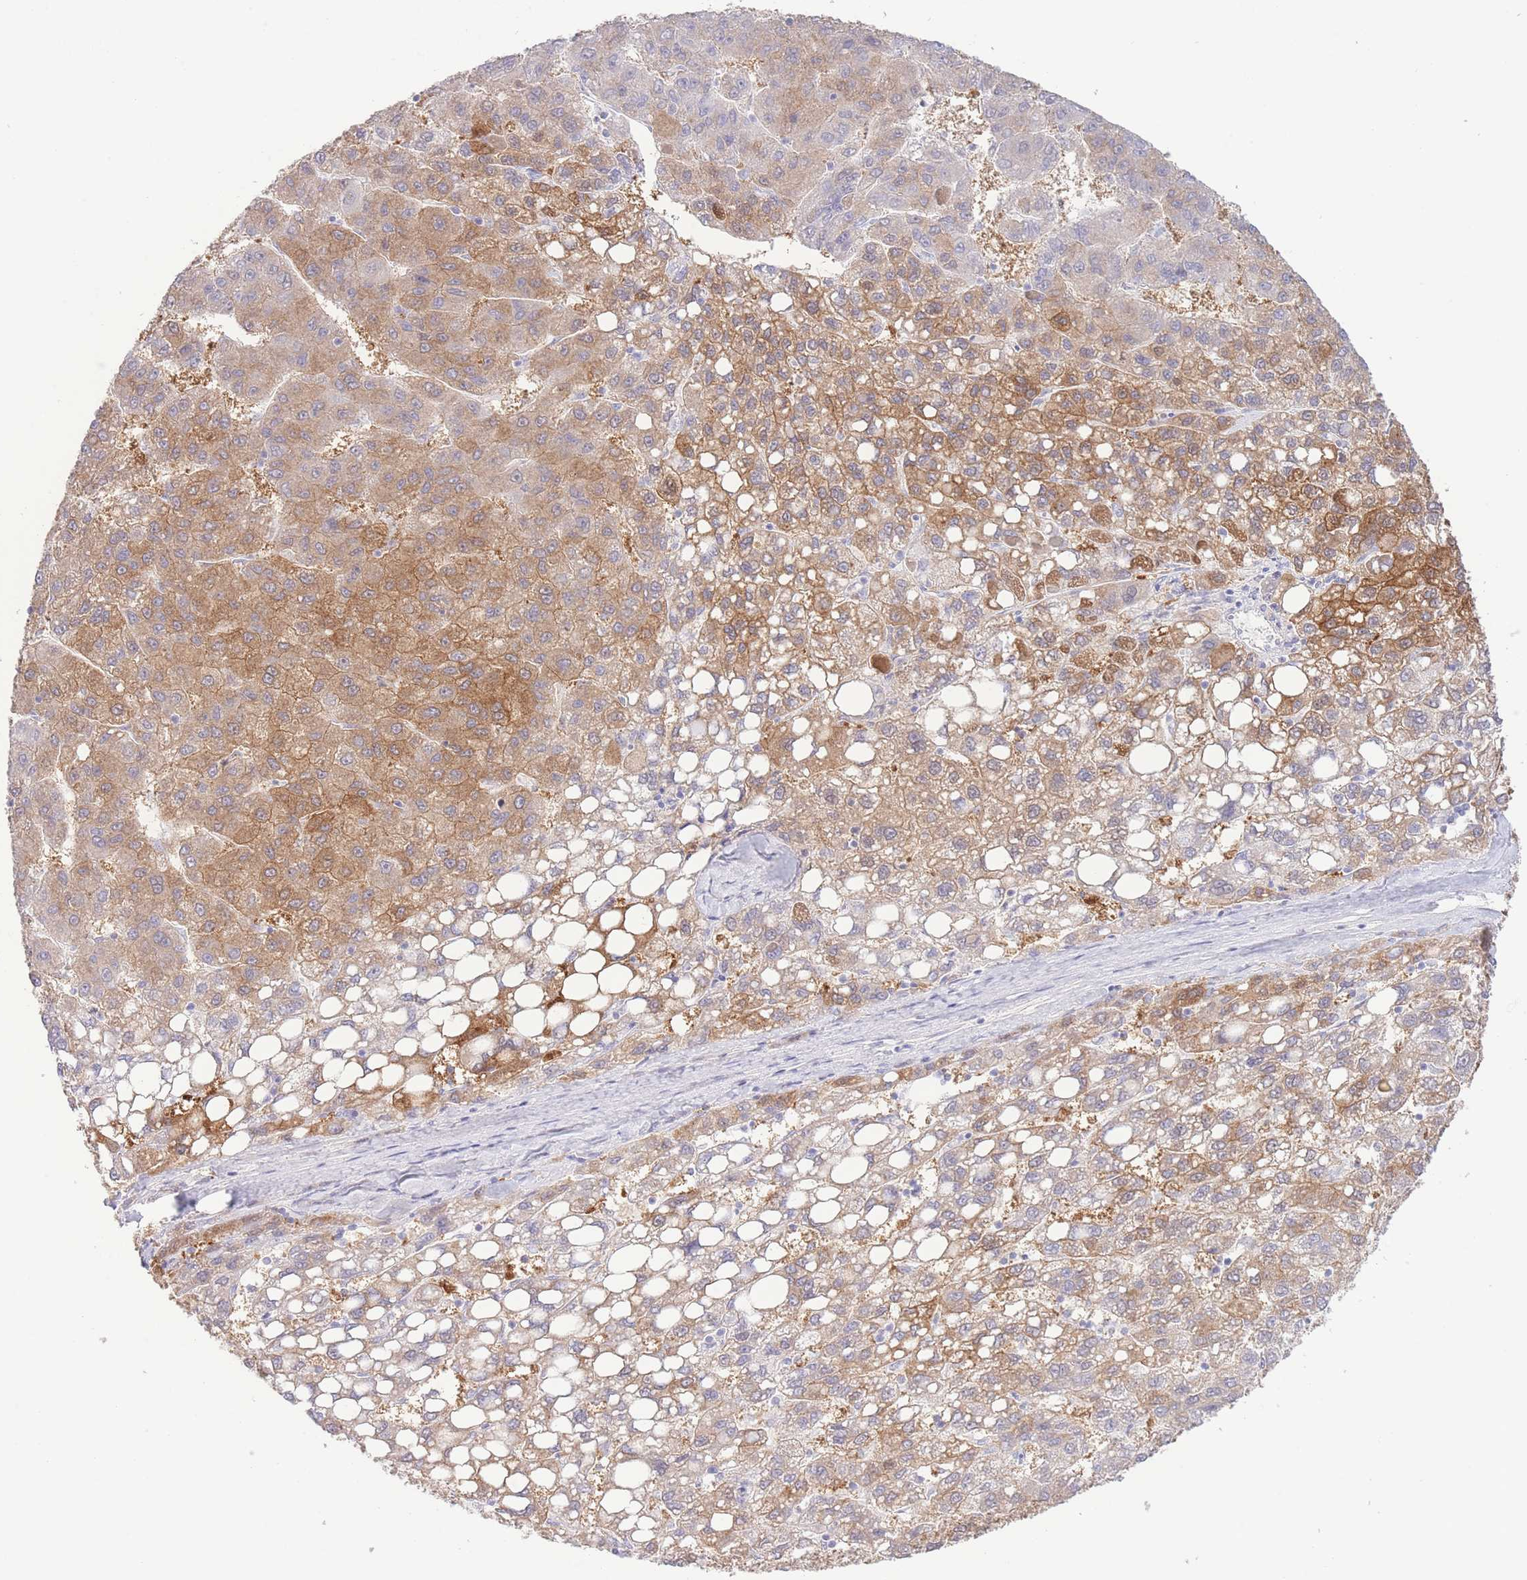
{"staining": {"intensity": "moderate", "quantity": "25%-75%", "location": "cytoplasmic/membranous"}, "tissue": "liver cancer", "cell_type": "Tumor cells", "image_type": "cancer", "snomed": [{"axis": "morphology", "description": "Carcinoma, Hepatocellular, NOS"}, {"axis": "topography", "description": "Liver"}], "caption": "The micrograph demonstrates staining of hepatocellular carcinoma (liver), revealing moderate cytoplasmic/membranous protein expression (brown color) within tumor cells.", "gene": "PKLR", "patient": {"sex": "female", "age": 82}}